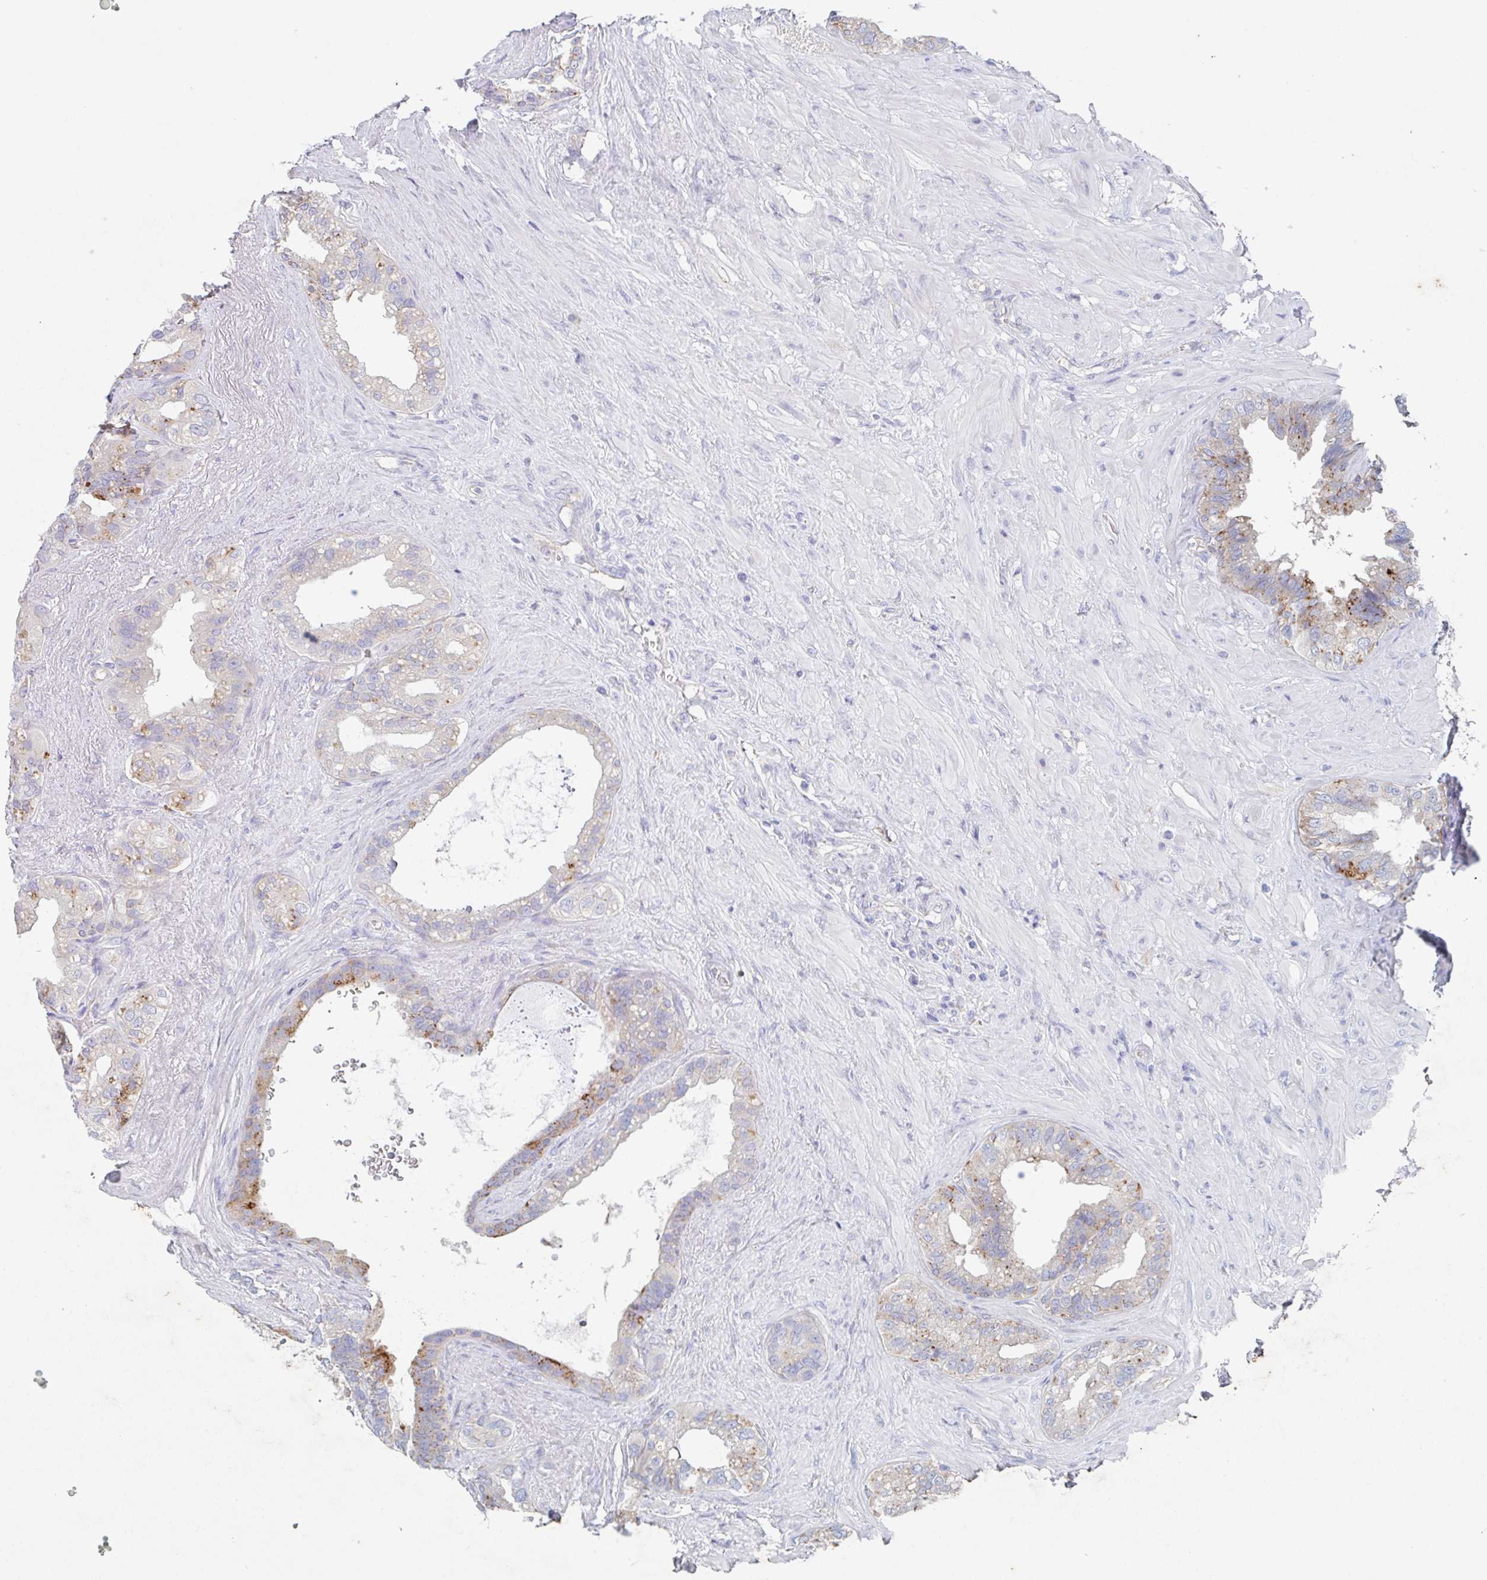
{"staining": {"intensity": "strong", "quantity": "25%-75%", "location": "cytoplasmic/membranous"}, "tissue": "seminal vesicle", "cell_type": "Glandular cells", "image_type": "normal", "snomed": [{"axis": "morphology", "description": "Normal tissue, NOS"}, {"axis": "topography", "description": "Seminal veicle"}, {"axis": "topography", "description": "Peripheral nerve tissue"}], "caption": "Approximately 25%-75% of glandular cells in unremarkable human seminal vesicle reveal strong cytoplasmic/membranous protein staining as visualized by brown immunohistochemical staining.", "gene": "MANBA", "patient": {"sex": "male", "age": 76}}